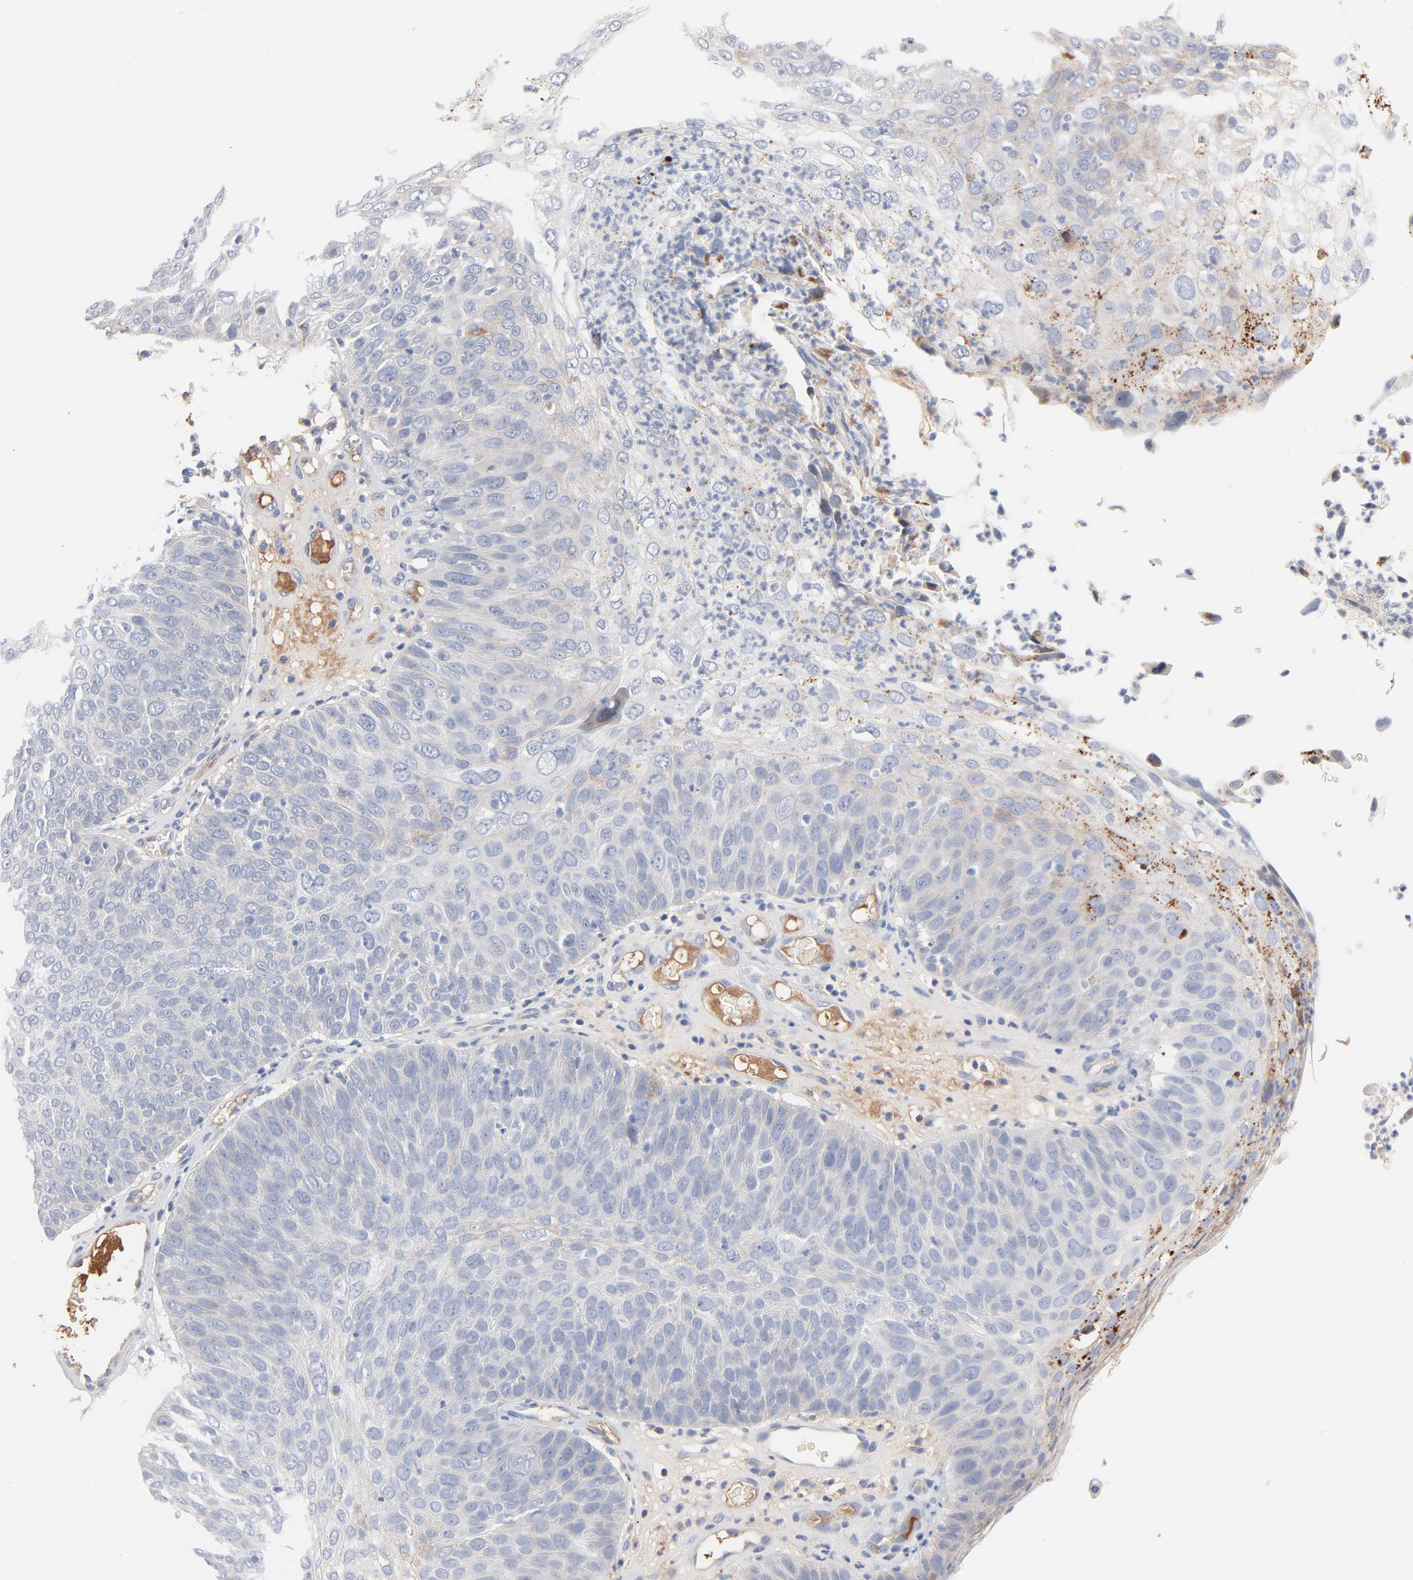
{"staining": {"intensity": "negative", "quantity": "none", "location": "none"}, "tissue": "skin cancer", "cell_type": "Tumor cells", "image_type": "cancer", "snomed": [{"axis": "morphology", "description": "Squamous cell carcinoma, NOS"}, {"axis": "topography", "description": "Skin"}], "caption": "Immunohistochemistry photomicrograph of neoplastic tissue: skin squamous cell carcinoma stained with DAB demonstrates no significant protein expression in tumor cells.", "gene": "SERPINA4", "patient": {"sex": "male", "age": 87}}